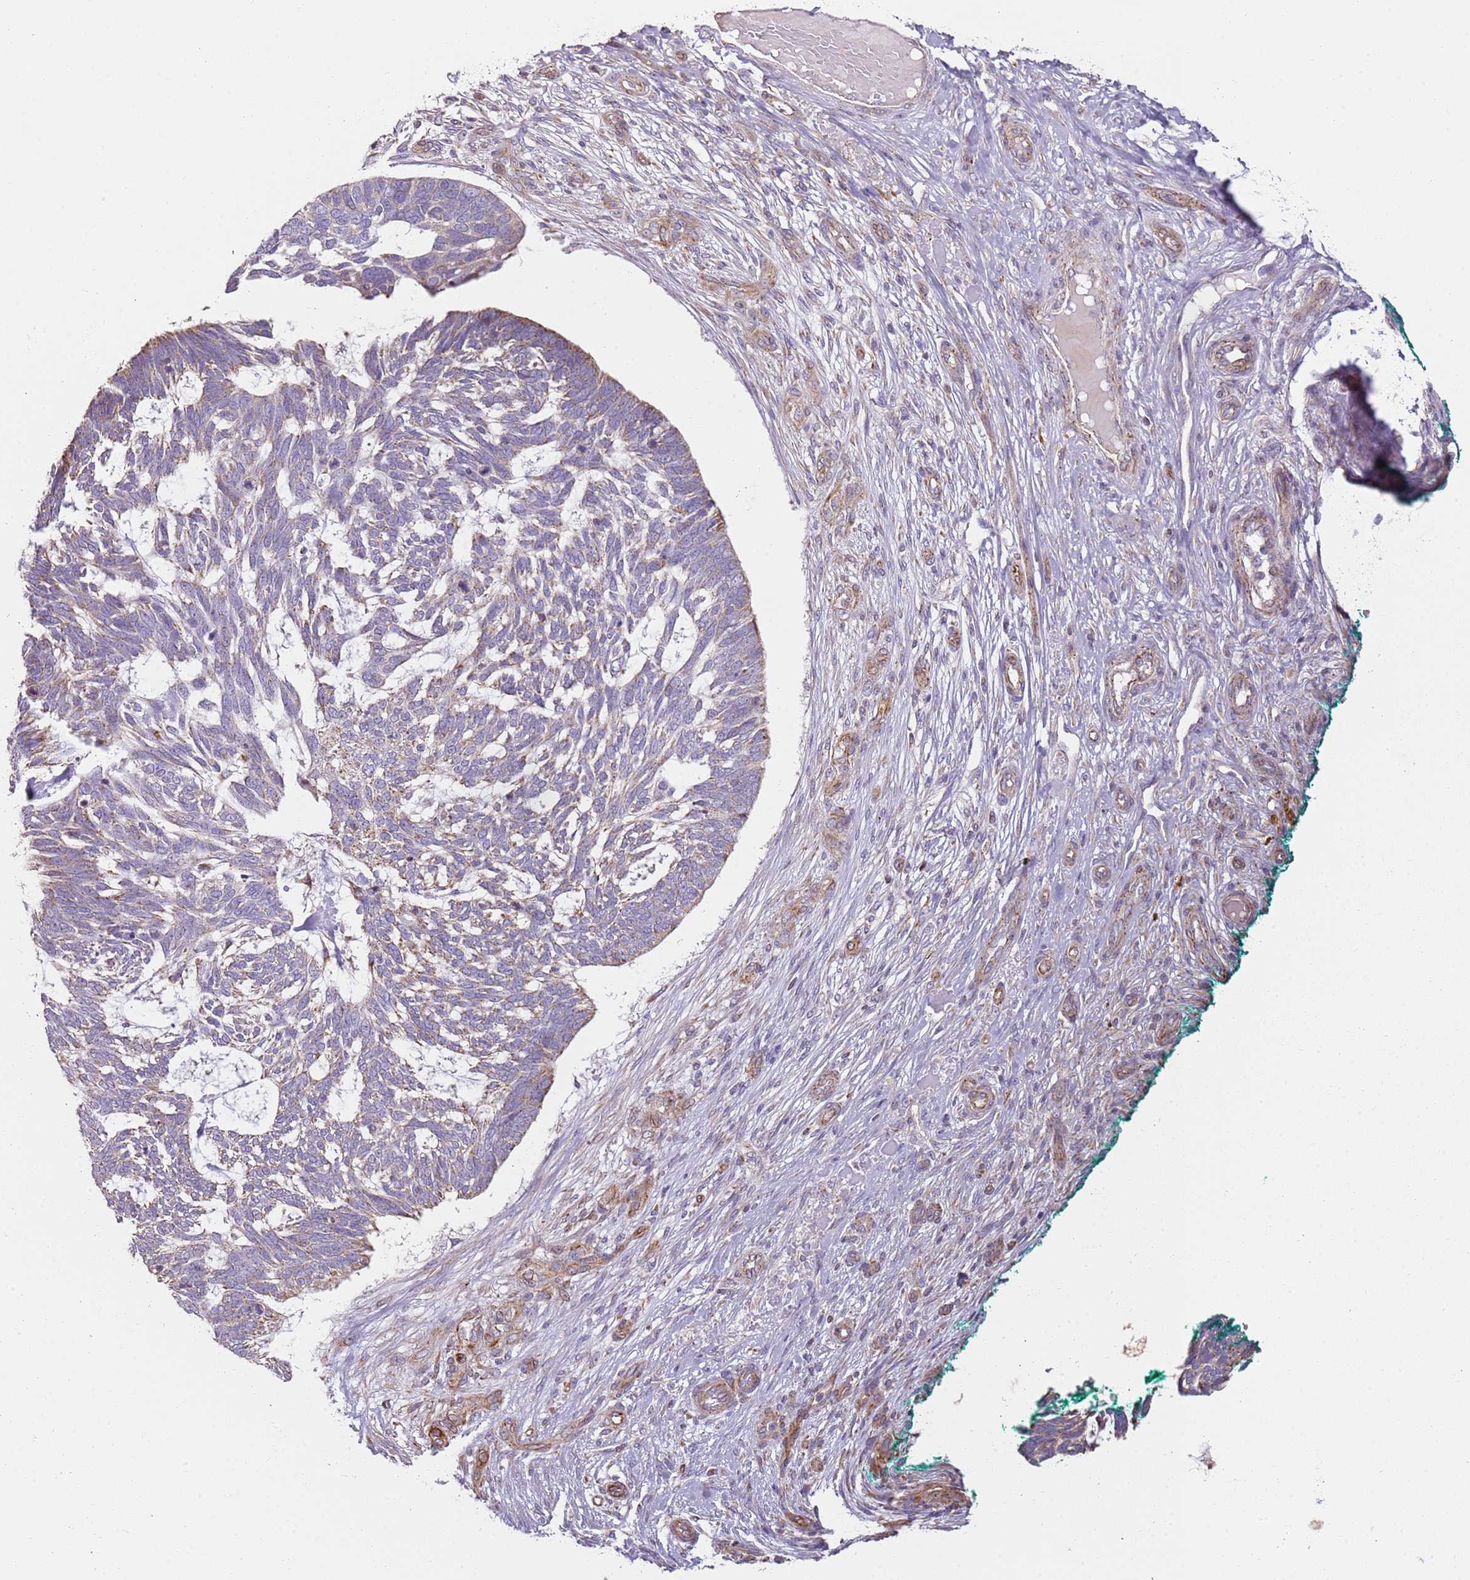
{"staining": {"intensity": "moderate", "quantity": "<25%", "location": "cytoplasmic/membranous"}, "tissue": "skin cancer", "cell_type": "Tumor cells", "image_type": "cancer", "snomed": [{"axis": "morphology", "description": "Basal cell carcinoma"}, {"axis": "topography", "description": "Skin"}], "caption": "Skin basal cell carcinoma tissue reveals moderate cytoplasmic/membranous staining in about <25% of tumor cells, visualized by immunohistochemistry.", "gene": "ALS2", "patient": {"sex": "male", "age": 88}}